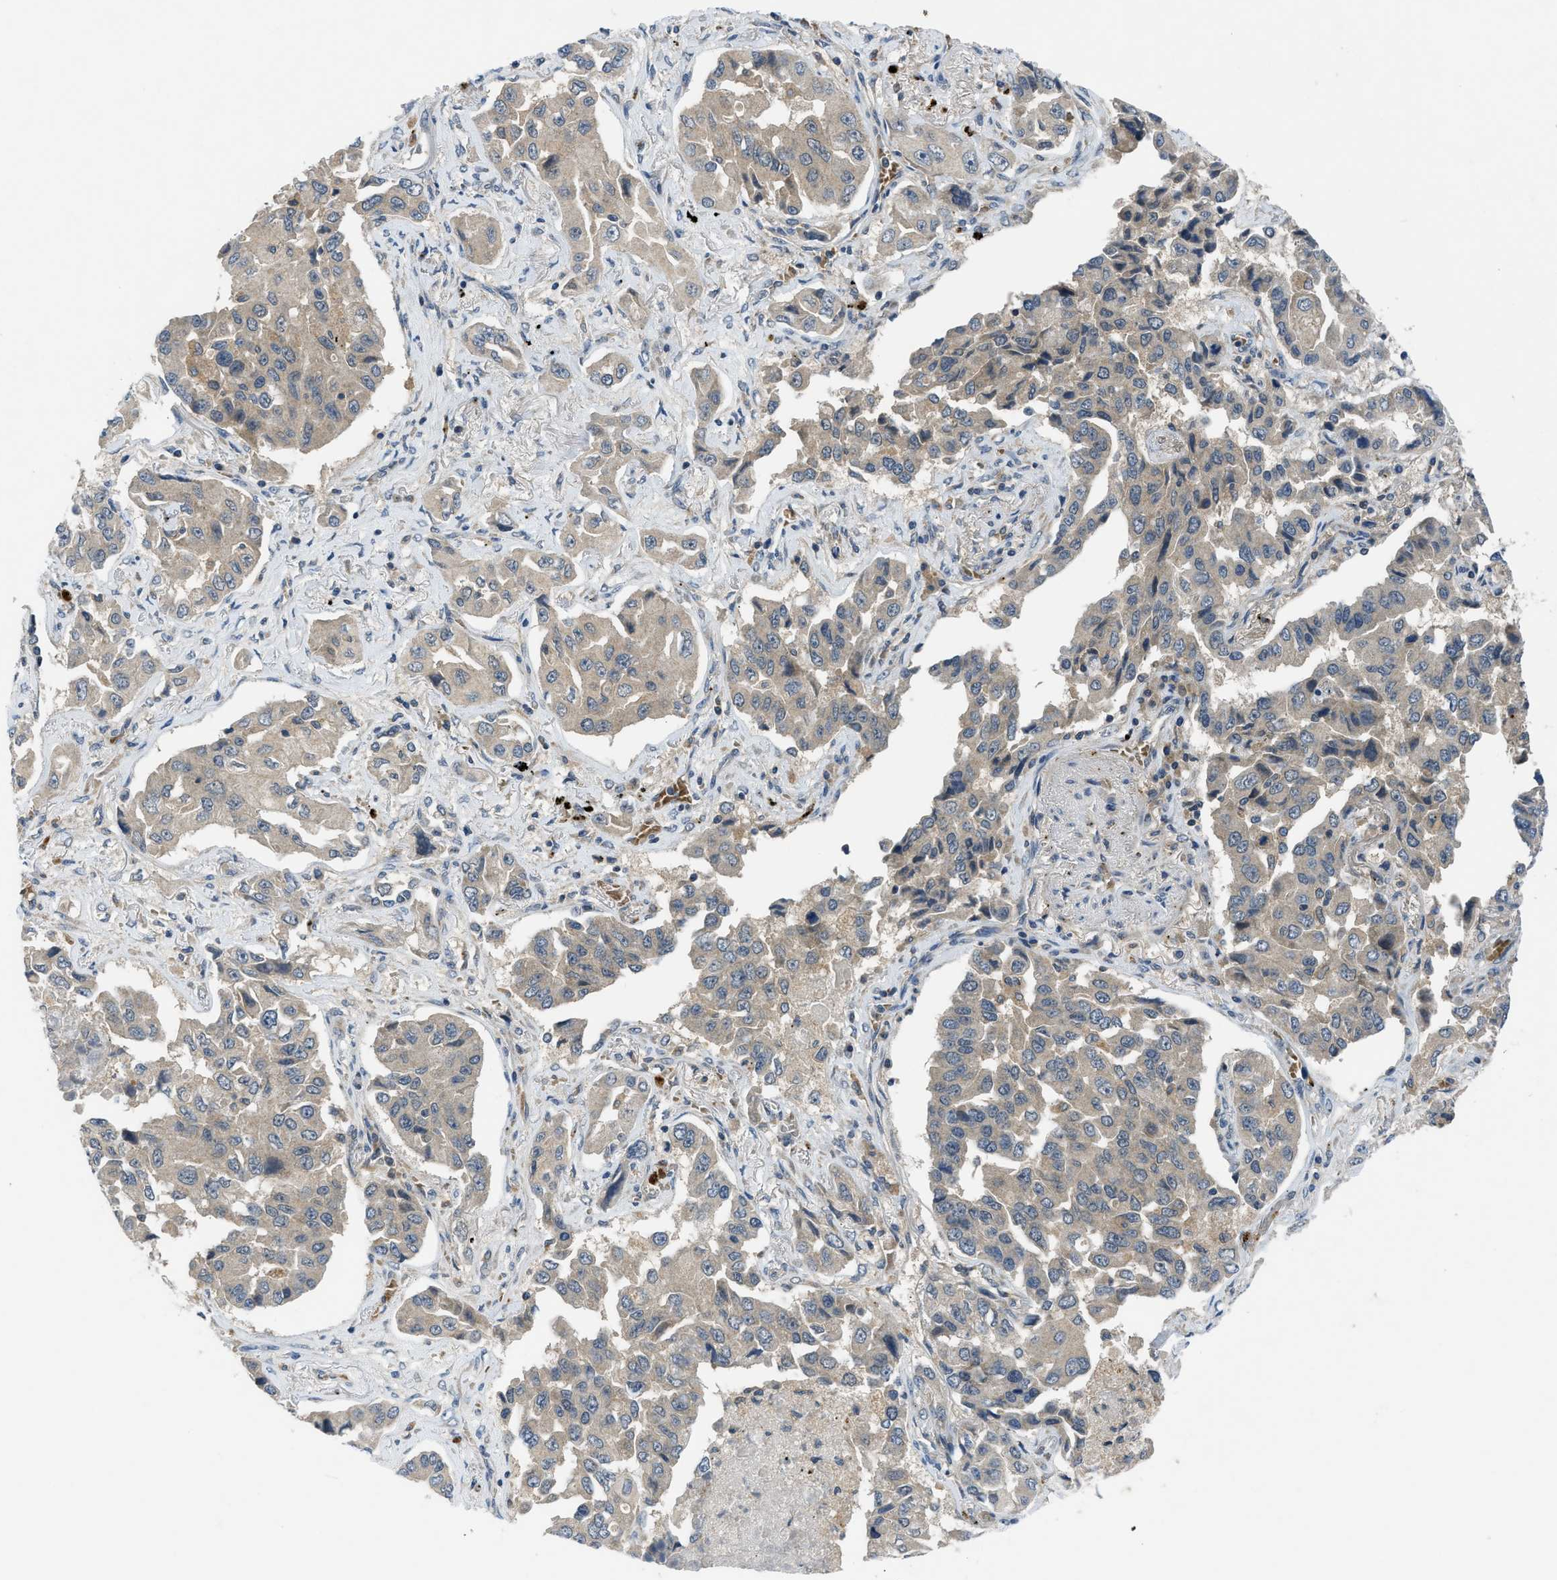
{"staining": {"intensity": "weak", "quantity": ">75%", "location": "cytoplasmic/membranous"}, "tissue": "lung cancer", "cell_type": "Tumor cells", "image_type": "cancer", "snomed": [{"axis": "morphology", "description": "Adenocarcinoma, NOS"}, {"axis": "topography", "description": "Lung"}], "caption": "Protein staining demonstrates weak cytoplasmic/membranous staining in about >75% of tumor cells in lung cancer.", "gene": "PDE7A", "patient": {"sex": "female", "age": 65}}